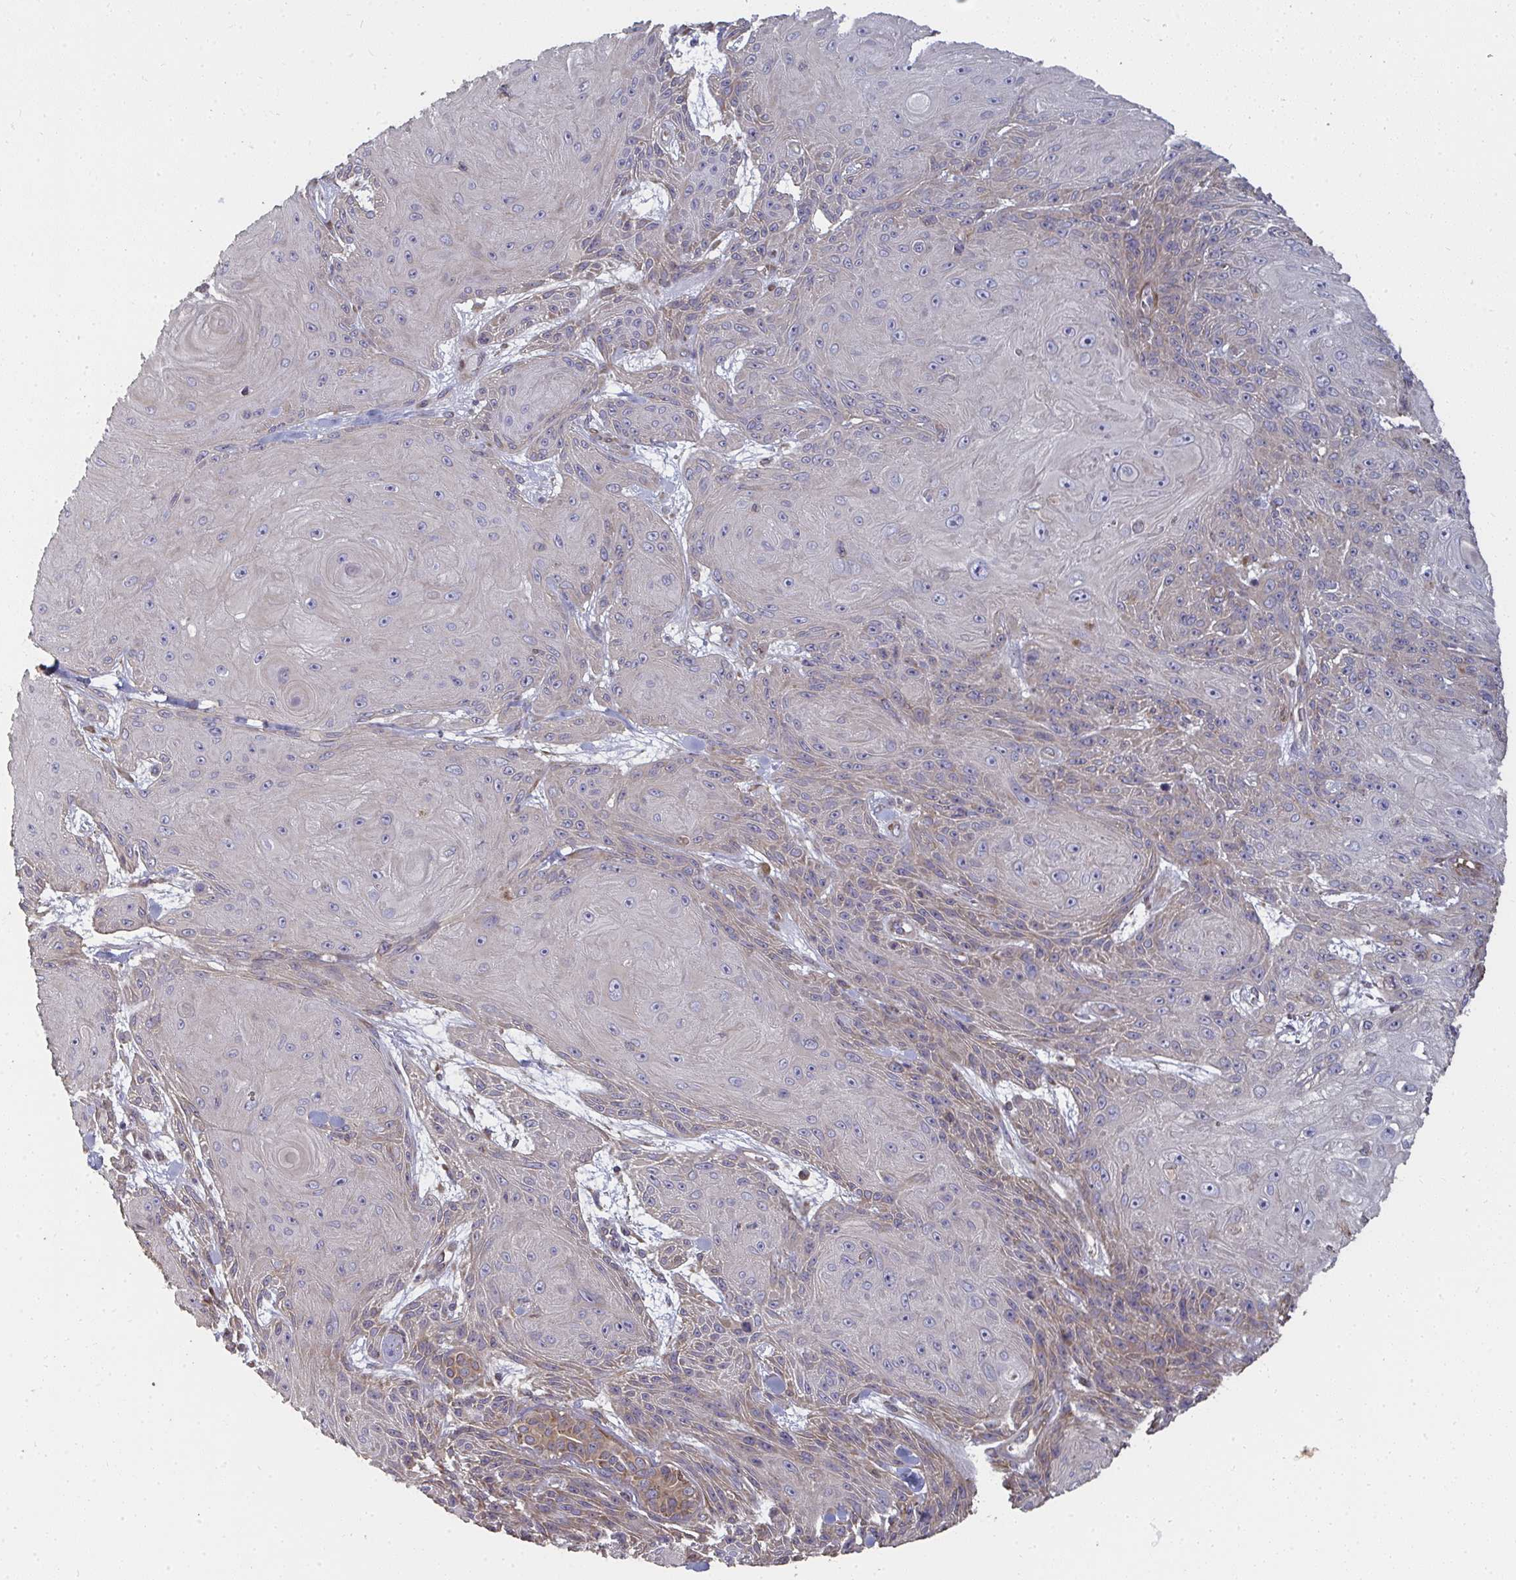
{"staining": {"intensity": "weak", "quantity": "<25%", "location": "cytoplasmic/membranous"}, "tissue": "skin cancer", "cell_type": "Tumor cells", "image_type": "cancer", "snomed": [{"axis": "morphology", "description": "Squamous cell carcinoma, NOS"}, {"axis": "topography", "description": "Skin"}], "caption": "This image is of skin squamous cell carcinoma stained with IHC to label a protein in brown with the nuclei are counter-stained blue. There is no staining in tumor cells. (DAB (3,3'-diaminobenzidine) immunohistochemistry (IHC) visualized using brightfield microscopy, high magnification).", "gene": "ZFYVE28", "patient": {"sex": "male", "age": 88}}